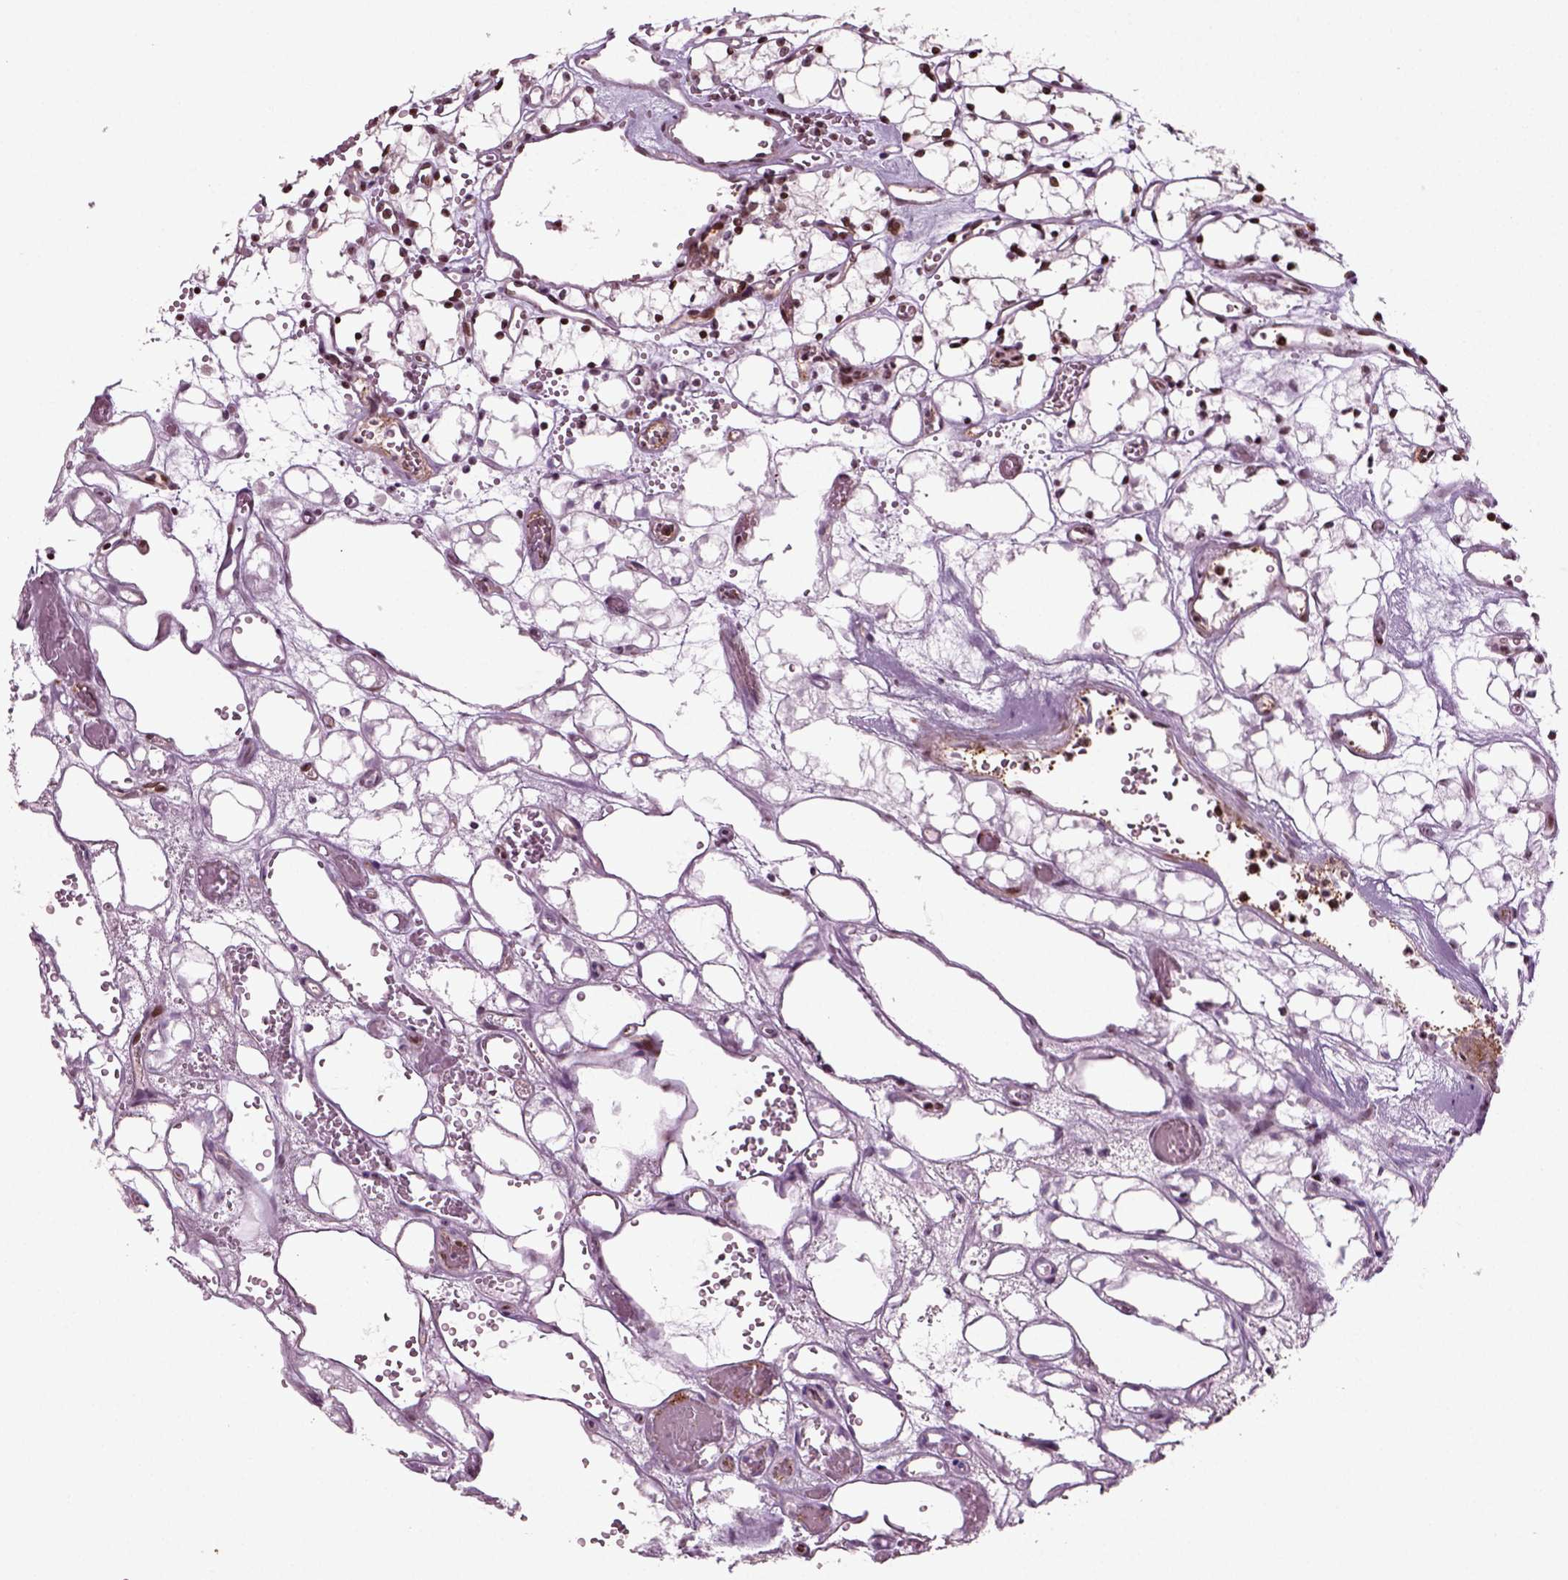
{"staining": {"intensity": "weak", "quantity": "<25%", "location": "nuclear"}, "tissue": "renal cancer", "cell_type": "Tumor cells", "image_type": "cancer", "snomed": [{"axis": "morphology", "description": "Adenocarcinoma, NOS"}, {"axis": "topography", "description": "Kidney"}], "caption": "Tumor cells are negative for protein expression in human renal cancer.", "gene": "HEYL", "patient": {"sex": "female", "age": 69}}